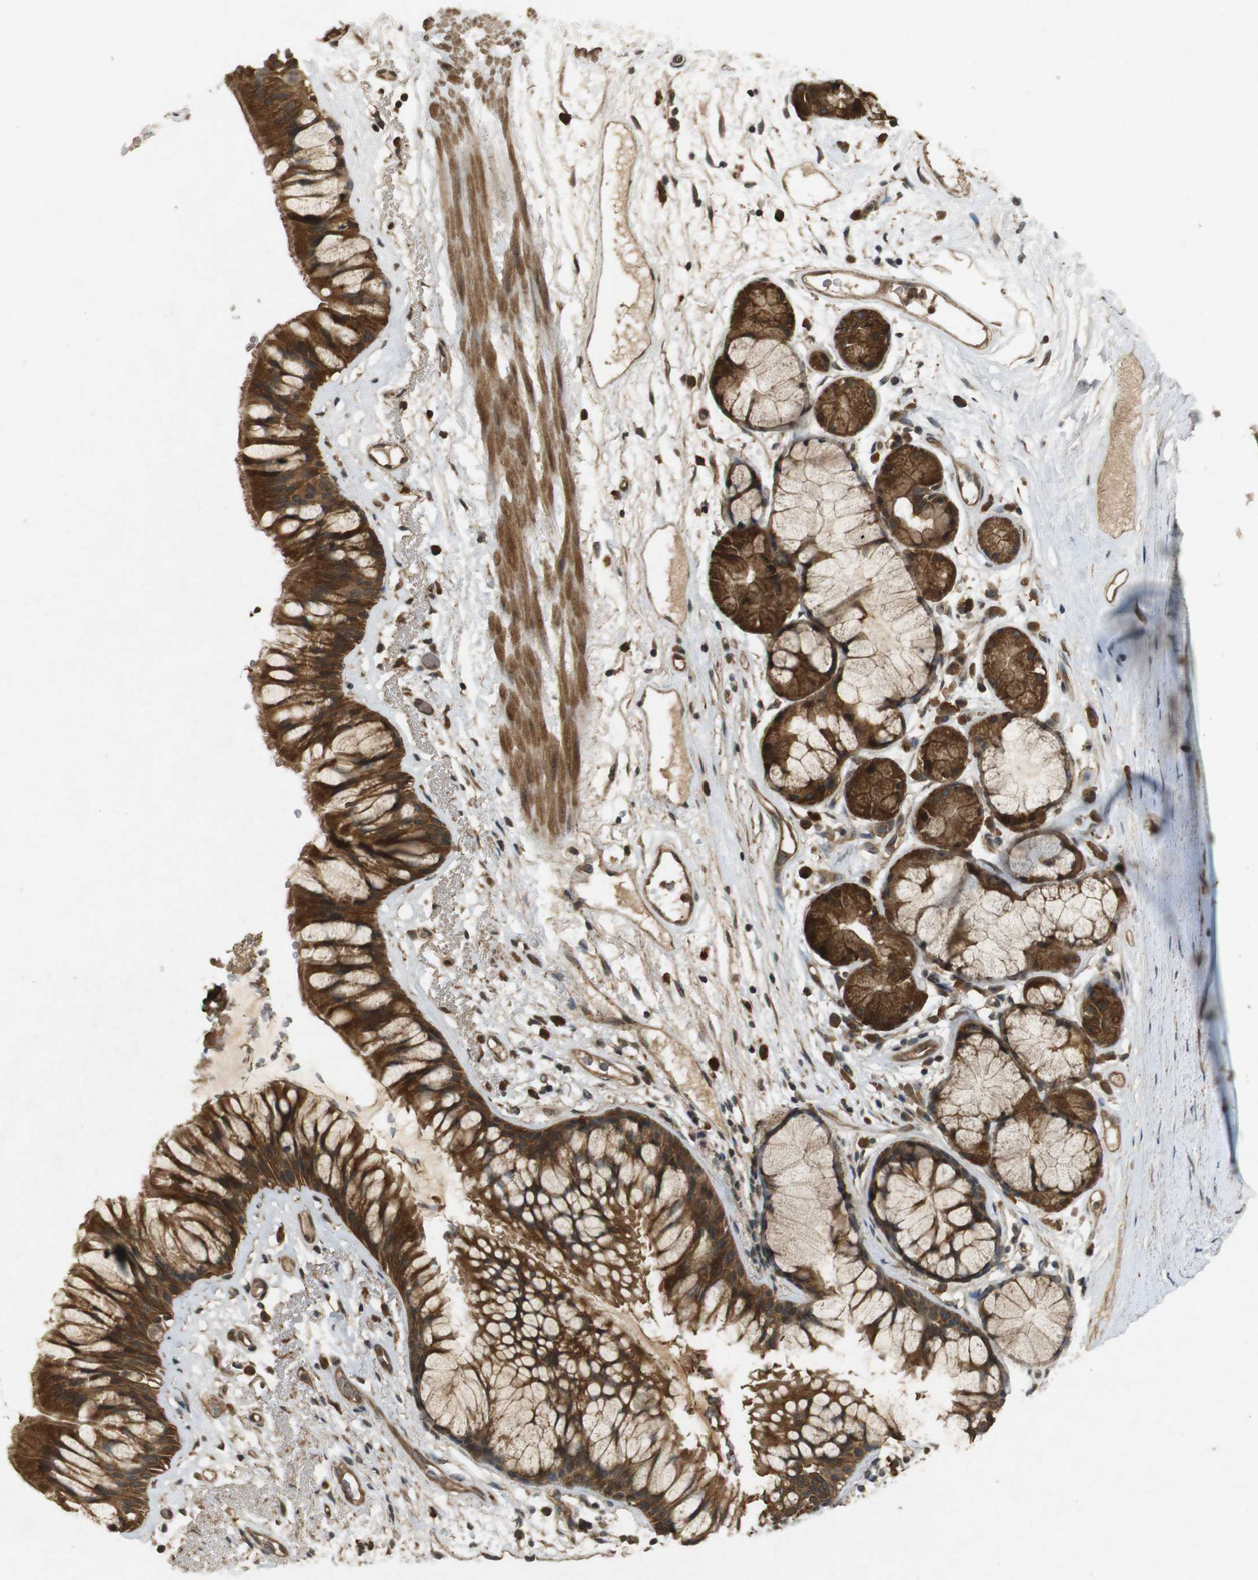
{"staining": {"intensity": "strong", "quantity": ">75%", "location": "cytoplasmic/membranous"}, "tissue": "bronchus", "cell_type": "Respiratory epithelial cells", "image_type": "normal", "snomed": [{"axis": "morphology", "description": "Normal tissue, NOS"}, {"axis": "topography", "description": "Bronchus"}], "caption": "Respiratory epithelial cells demonstrate high levels of strong cytoplasmic/membranous expression in approximately >75% of cells in unremarkable human bronchus.", "gene": "TAP1", "patient": {"sex": "male", "age": 66}}